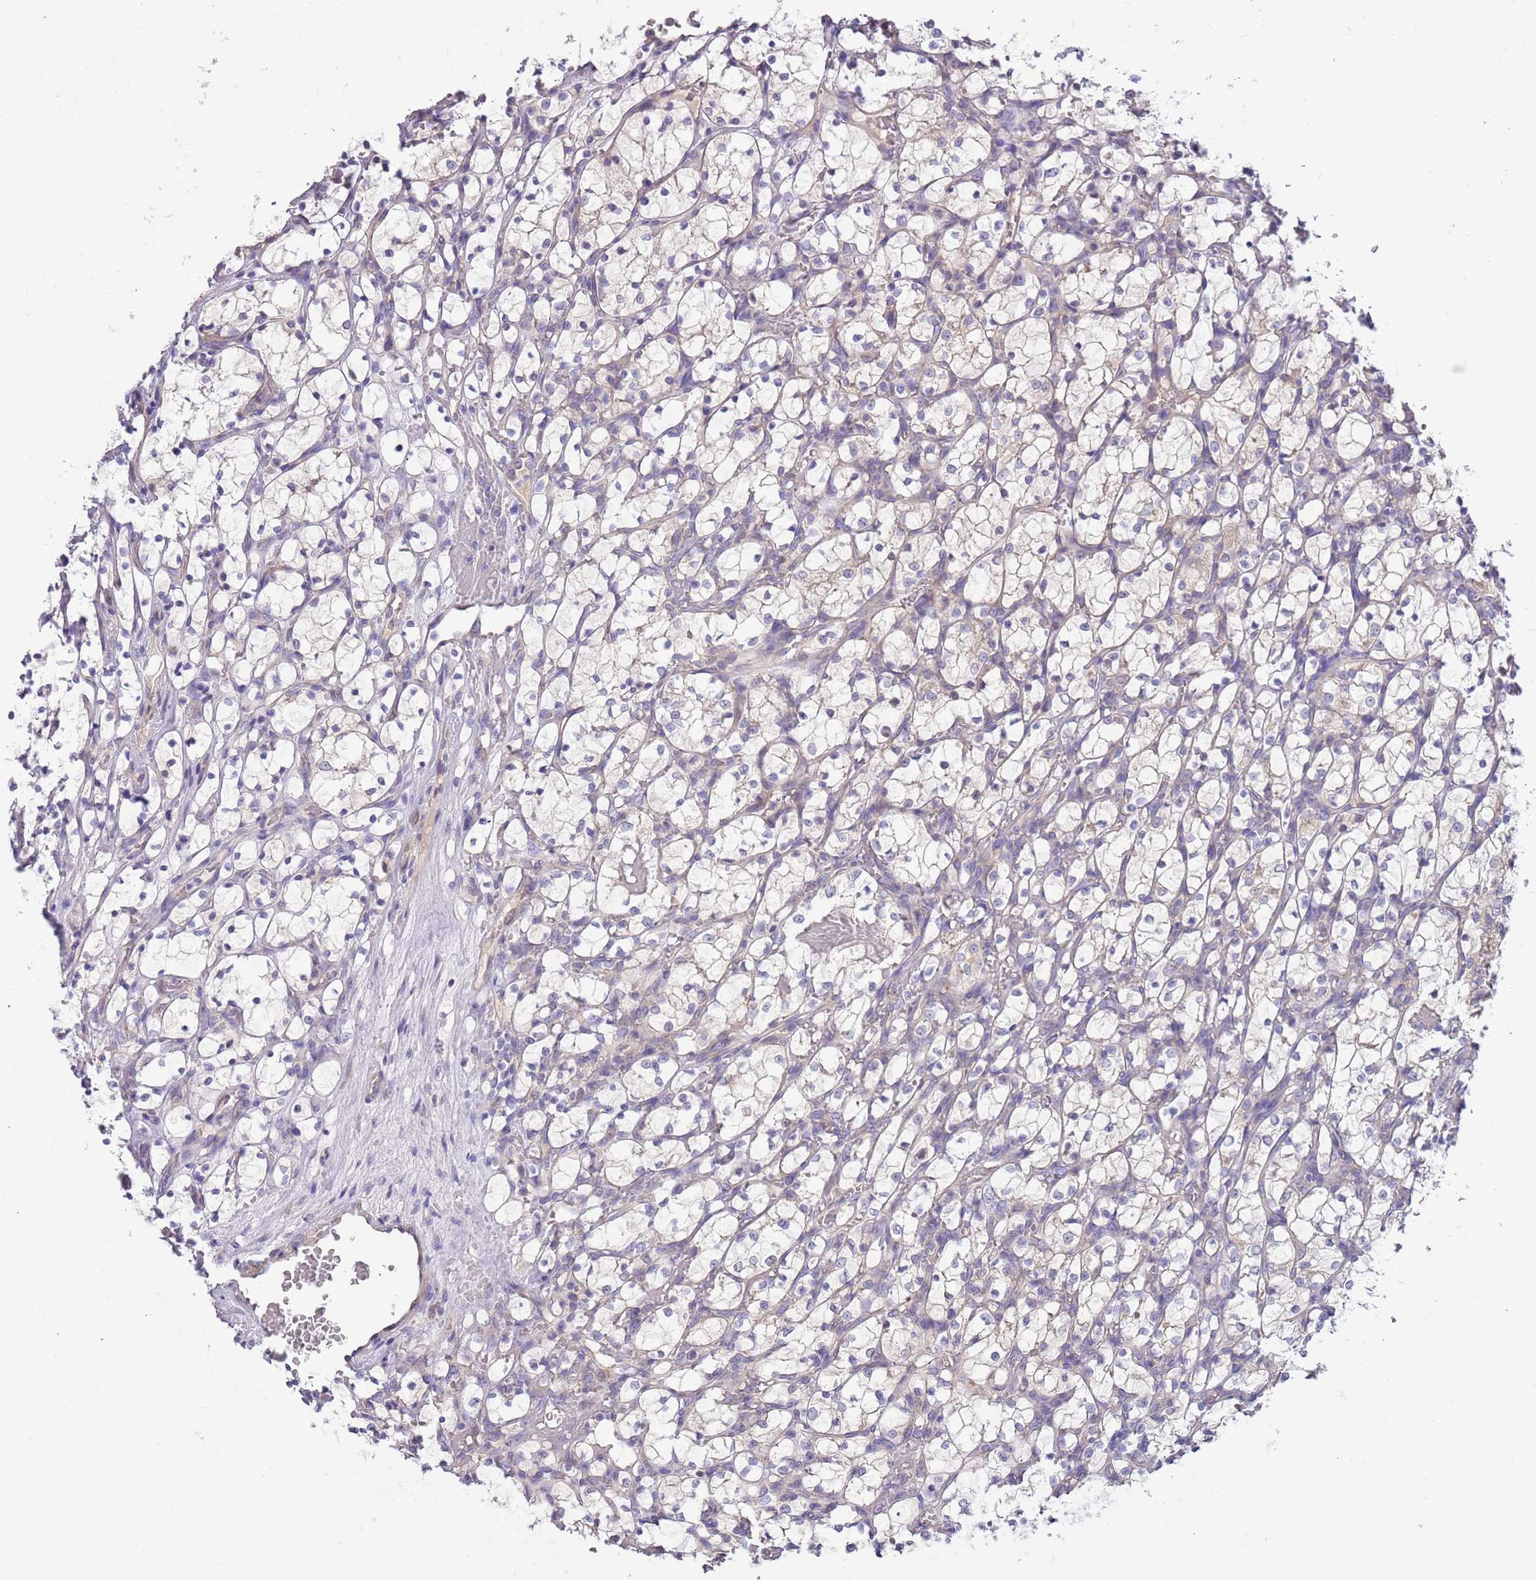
{"staining": {"intensity": "negative", "quantity": "none", "location": "none"}, "tissue": "renal cancer", "cell_type": "Tumor cells", "image_type": "cancer", "snomed": [{"axis": "morphology", "description": "Adenocarcinoma, NOS"}, {"axis": "topography", "description": "Kidney"}], "caption": "Tumor cells are negative for brown protein staining in renal adenocarcinoma. The staining is performed using DAB (3,3'-diaminobenzidine) brown chromogen with nuclei counter-stained in using hematoxylin.", "gene": "CABYR", "patient": {"sex": "female", "age": 69}}